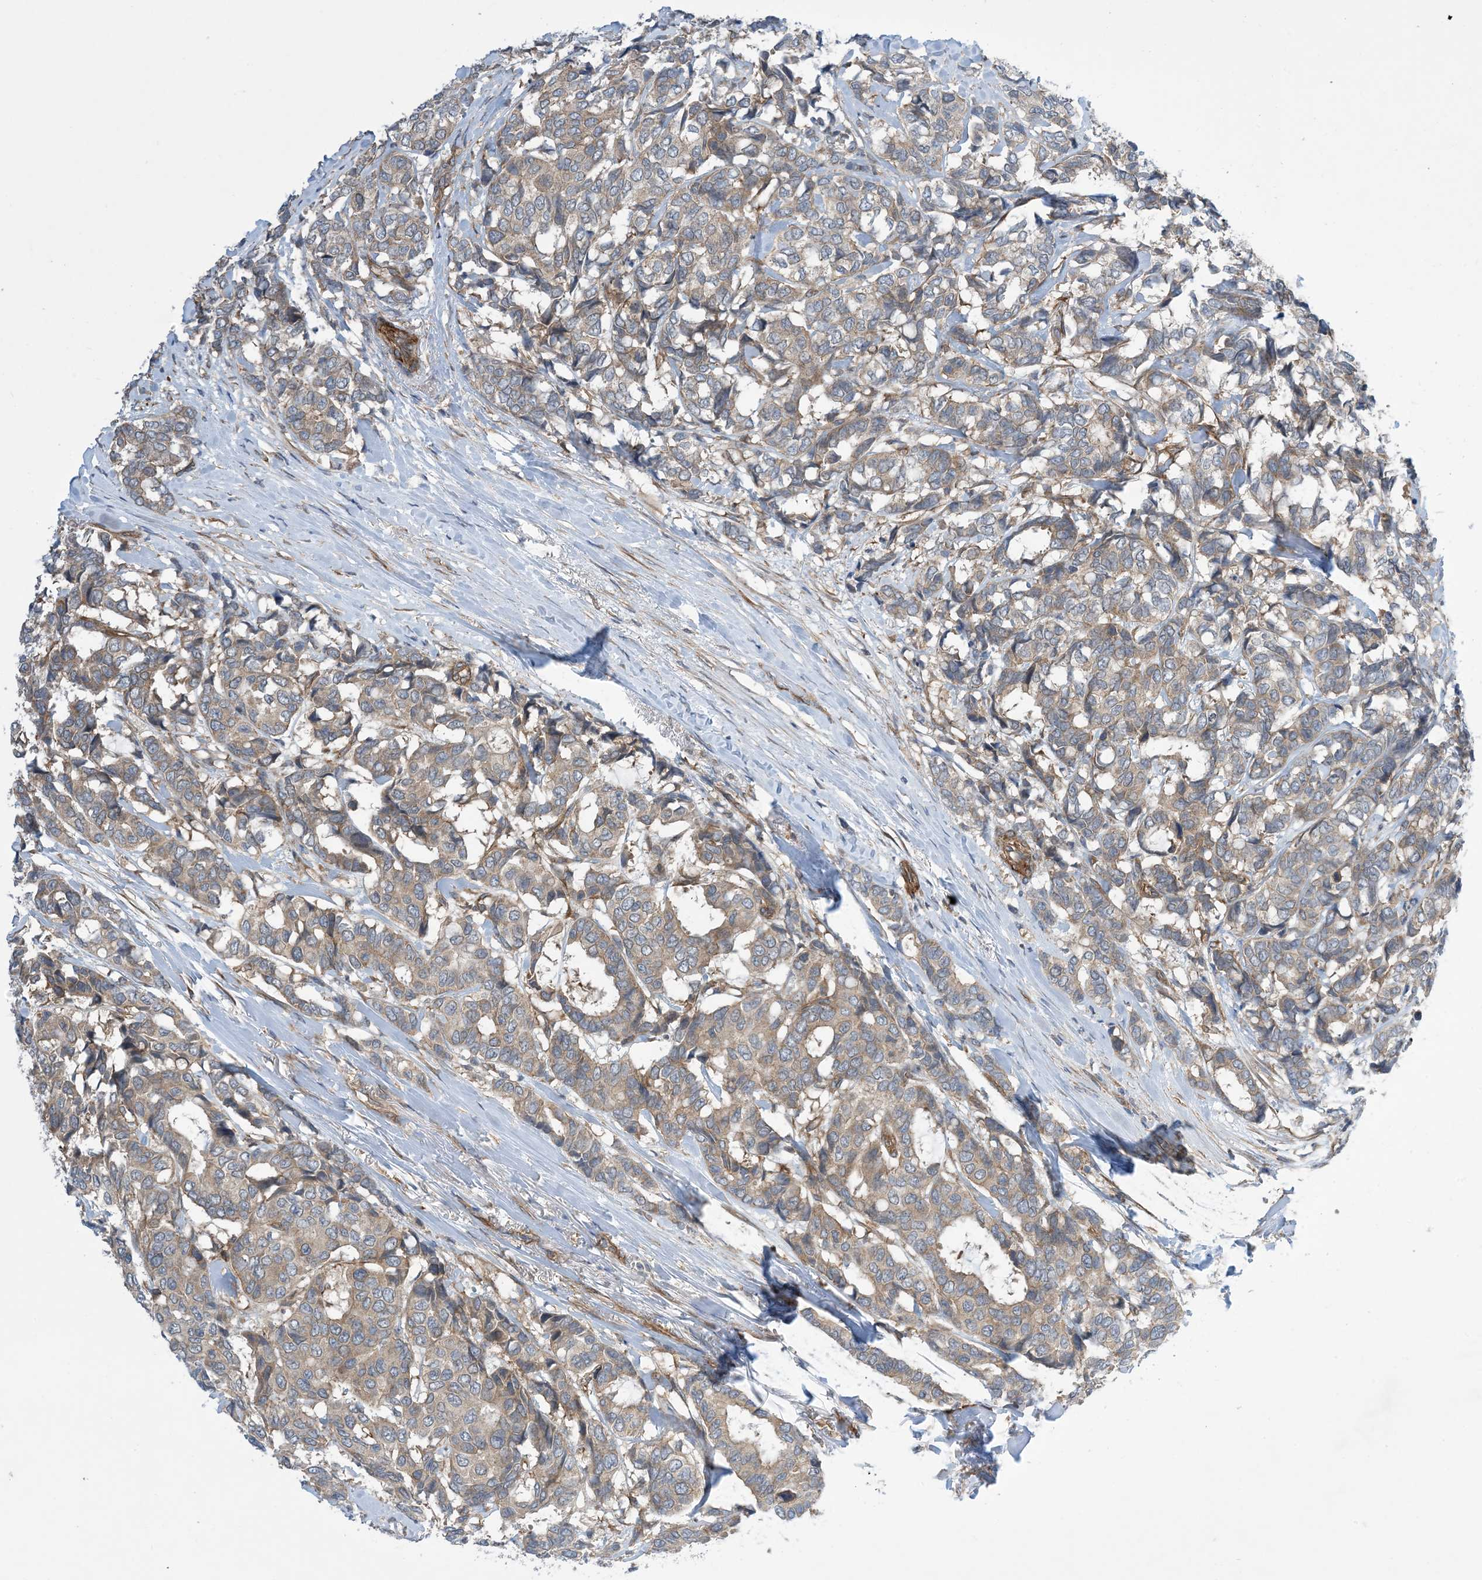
{"staining": {"intensity": "weak", "quantity": "25%-75%", "location": "cytoplasmic/membranous"}, "tissue": "breast cancer", "cell_type": "Tumor cells", "image_type": "cancer", "snomed": [{"axis": "morphology", "description": "Duct carcinoma"}, {"axis": "topography", "description": "Breast"}], "caption": "Protein analysis of breast cancer tissue reveals weak cytoplasmic/membranous expression in about 25%-75% of tumor cells.", "gene": "EHBP1", "patient": {"sex": "female", "age": 87}}